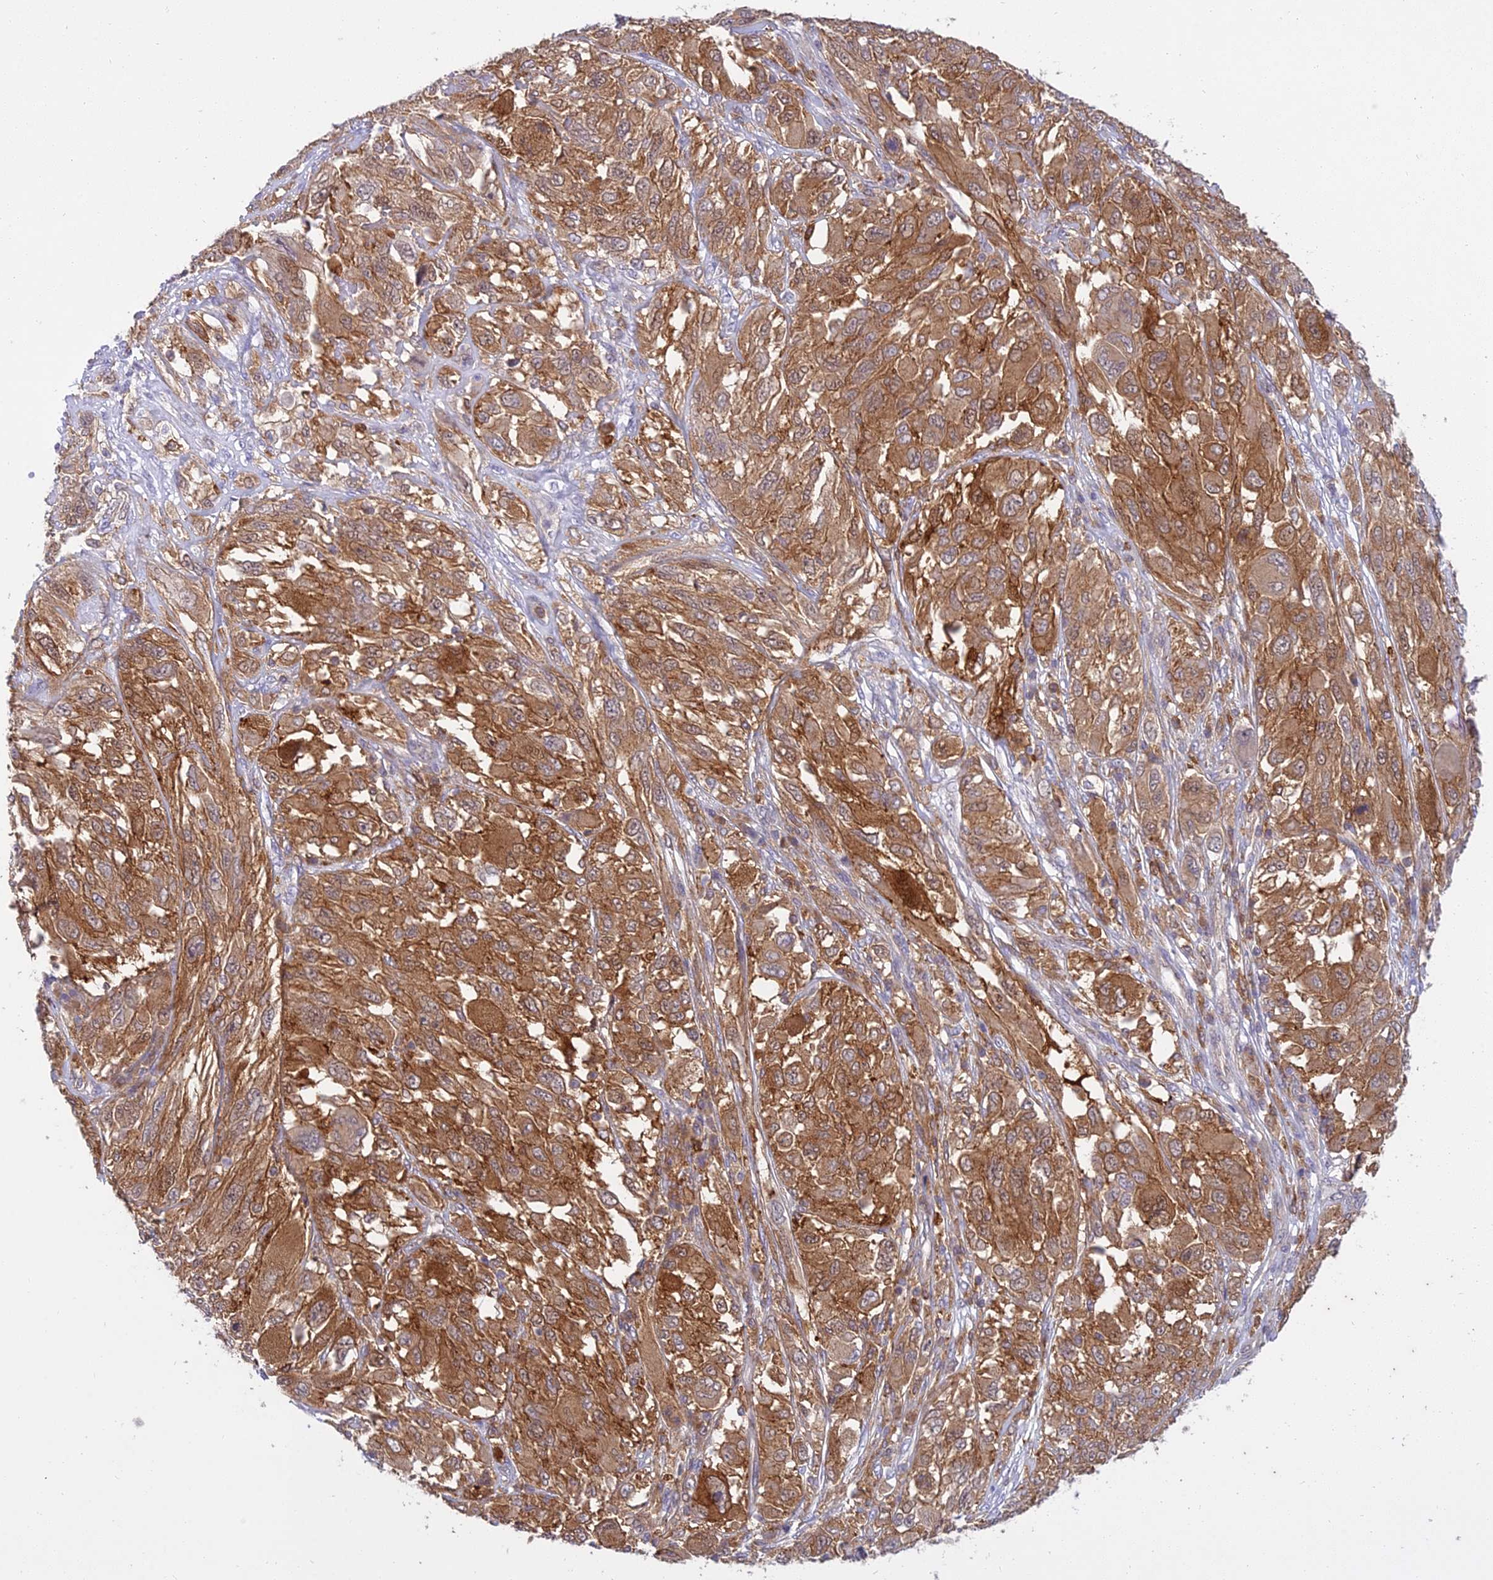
{"staining": {"intensity": "moderate", "quantity": ">75%", "location": "cytoplasmic/membranous"}, "tissue": "melanoma", "cell_type": "Tumor cells", "image_type": "cancer", "snomed": [{"axis": "morphology", "description": "Malignant melanoma, NOS"}, {"axis": "topography", "description": "Skin"}], "caption": "IHC image of neoplastic tissue: malignant melanoma stained using IHC shows medium levels of moderate protein expression localized specifically in the cytoplasmic/membranous of tumor cells, appearing as a cytoplasmic/membranous brown color.", "gene": "UBE2G1", "patient": {"sex": "female", "age": 91}}